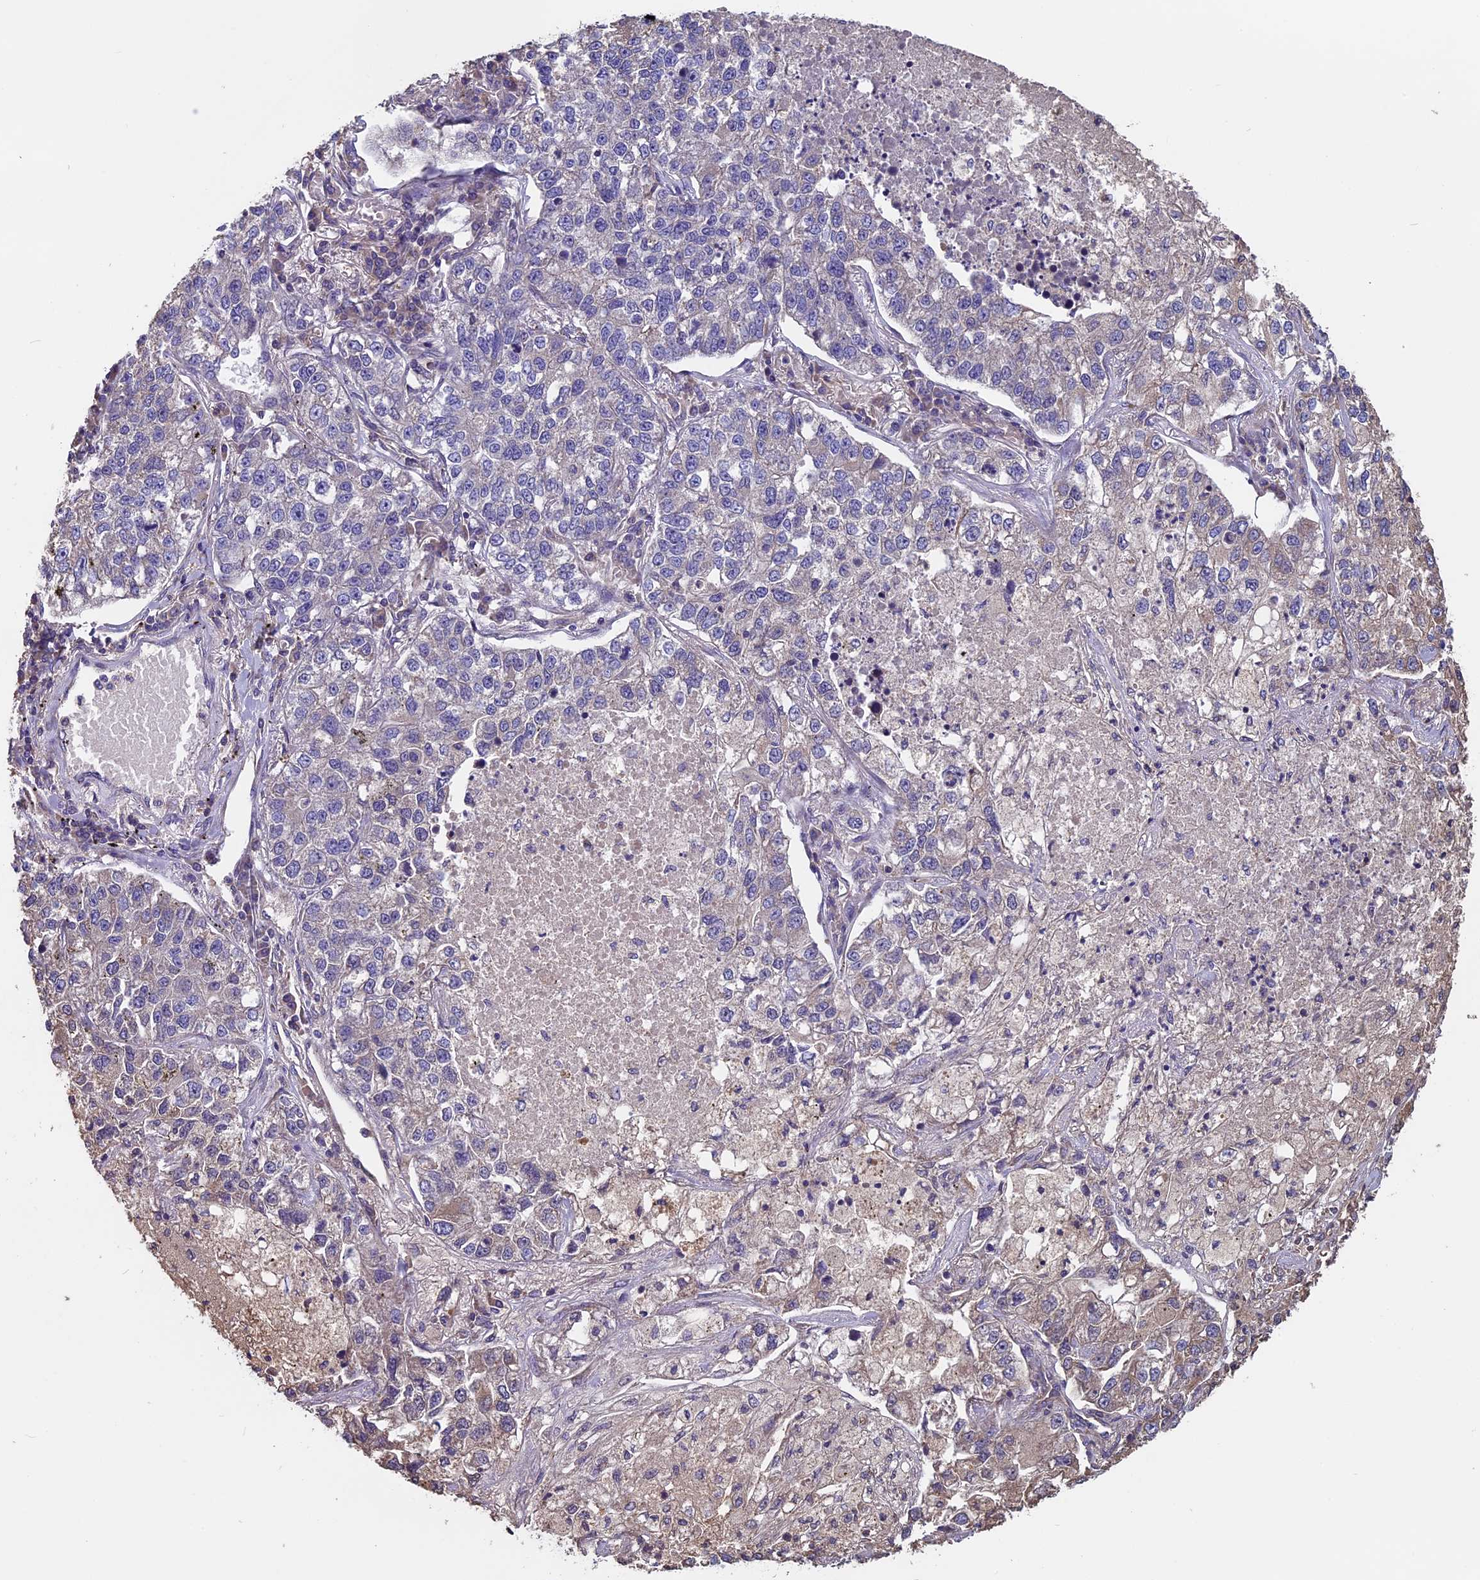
{"staining": {"intensity": "weak", "quantity": "<25%", "location": "cytoplasmic/membranous"}, "tissue": "lung cancer", "cell_type": "Tumor cells", "image_type": "cancer", "snomed": [{"axis": "morphology", "description": "Adenocarcinoma, NOS"}, {"axis": "topography", "description": "Lung"}], "caption": "Micrograph shows no significant protein expression in tumor cells of lung cancer (adenocarcinoma). (Immunohistochemistry (ihc), brightfield microscopy, high magnification).", "gene": "CCDC153", "patient": {"sex": "male", "age": 49}}